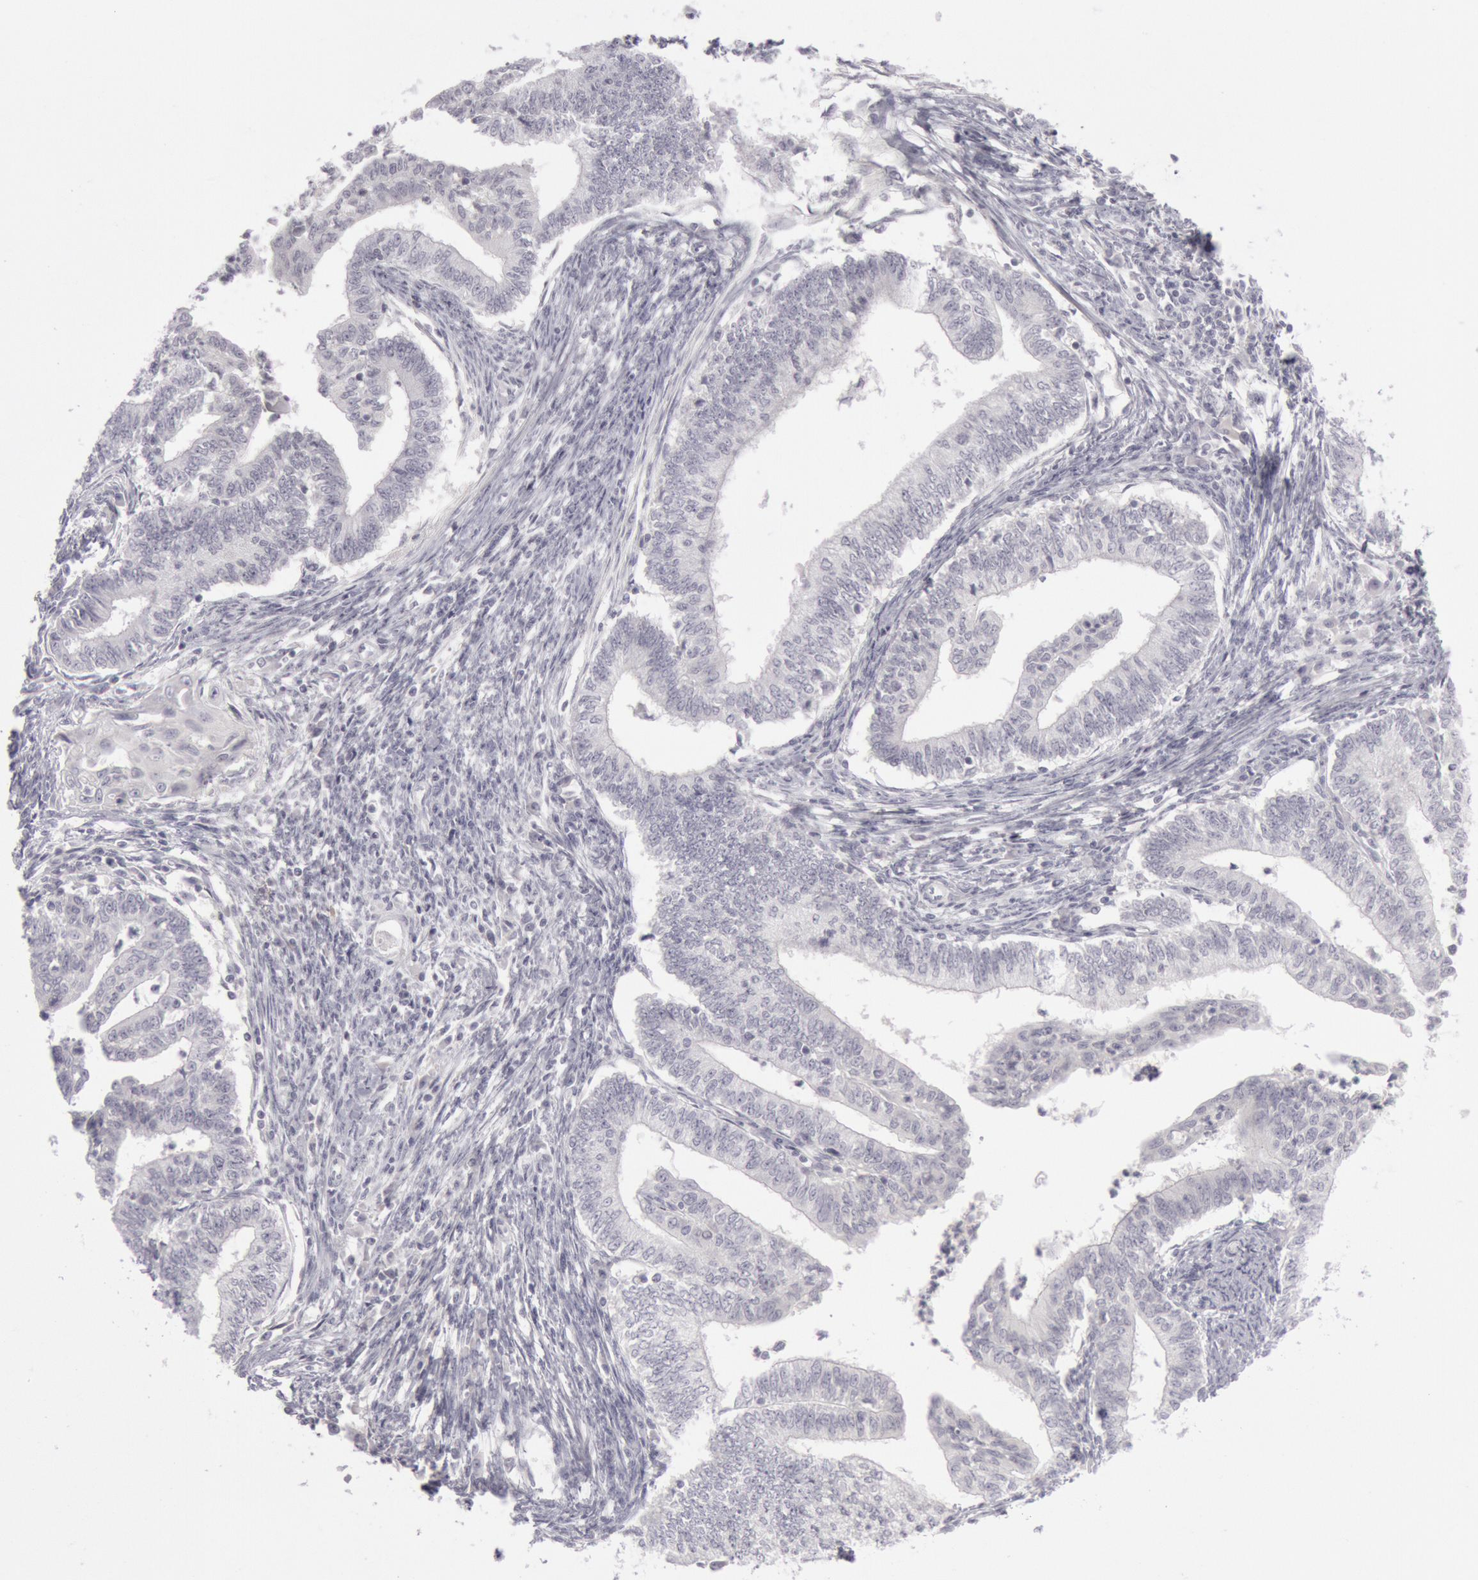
{"staining": {"intensity": "negative", "quantity": "none", "location": "none"}, "tissue": "endometrial cancer", "cell_type": "Tumor cells", "image_type": "cancer", "snomed": [{"axis": "morphology", "description": "Adenocarcinoma, NOS"}, {"axis": "topography", "description": "Endometrium"}], "caption": "The micrograph shows no staining of tumor cells in adenocarcinoma (endometrial).", "gene": "KRT16", "patient": {"sex": "female", "age": 66}}